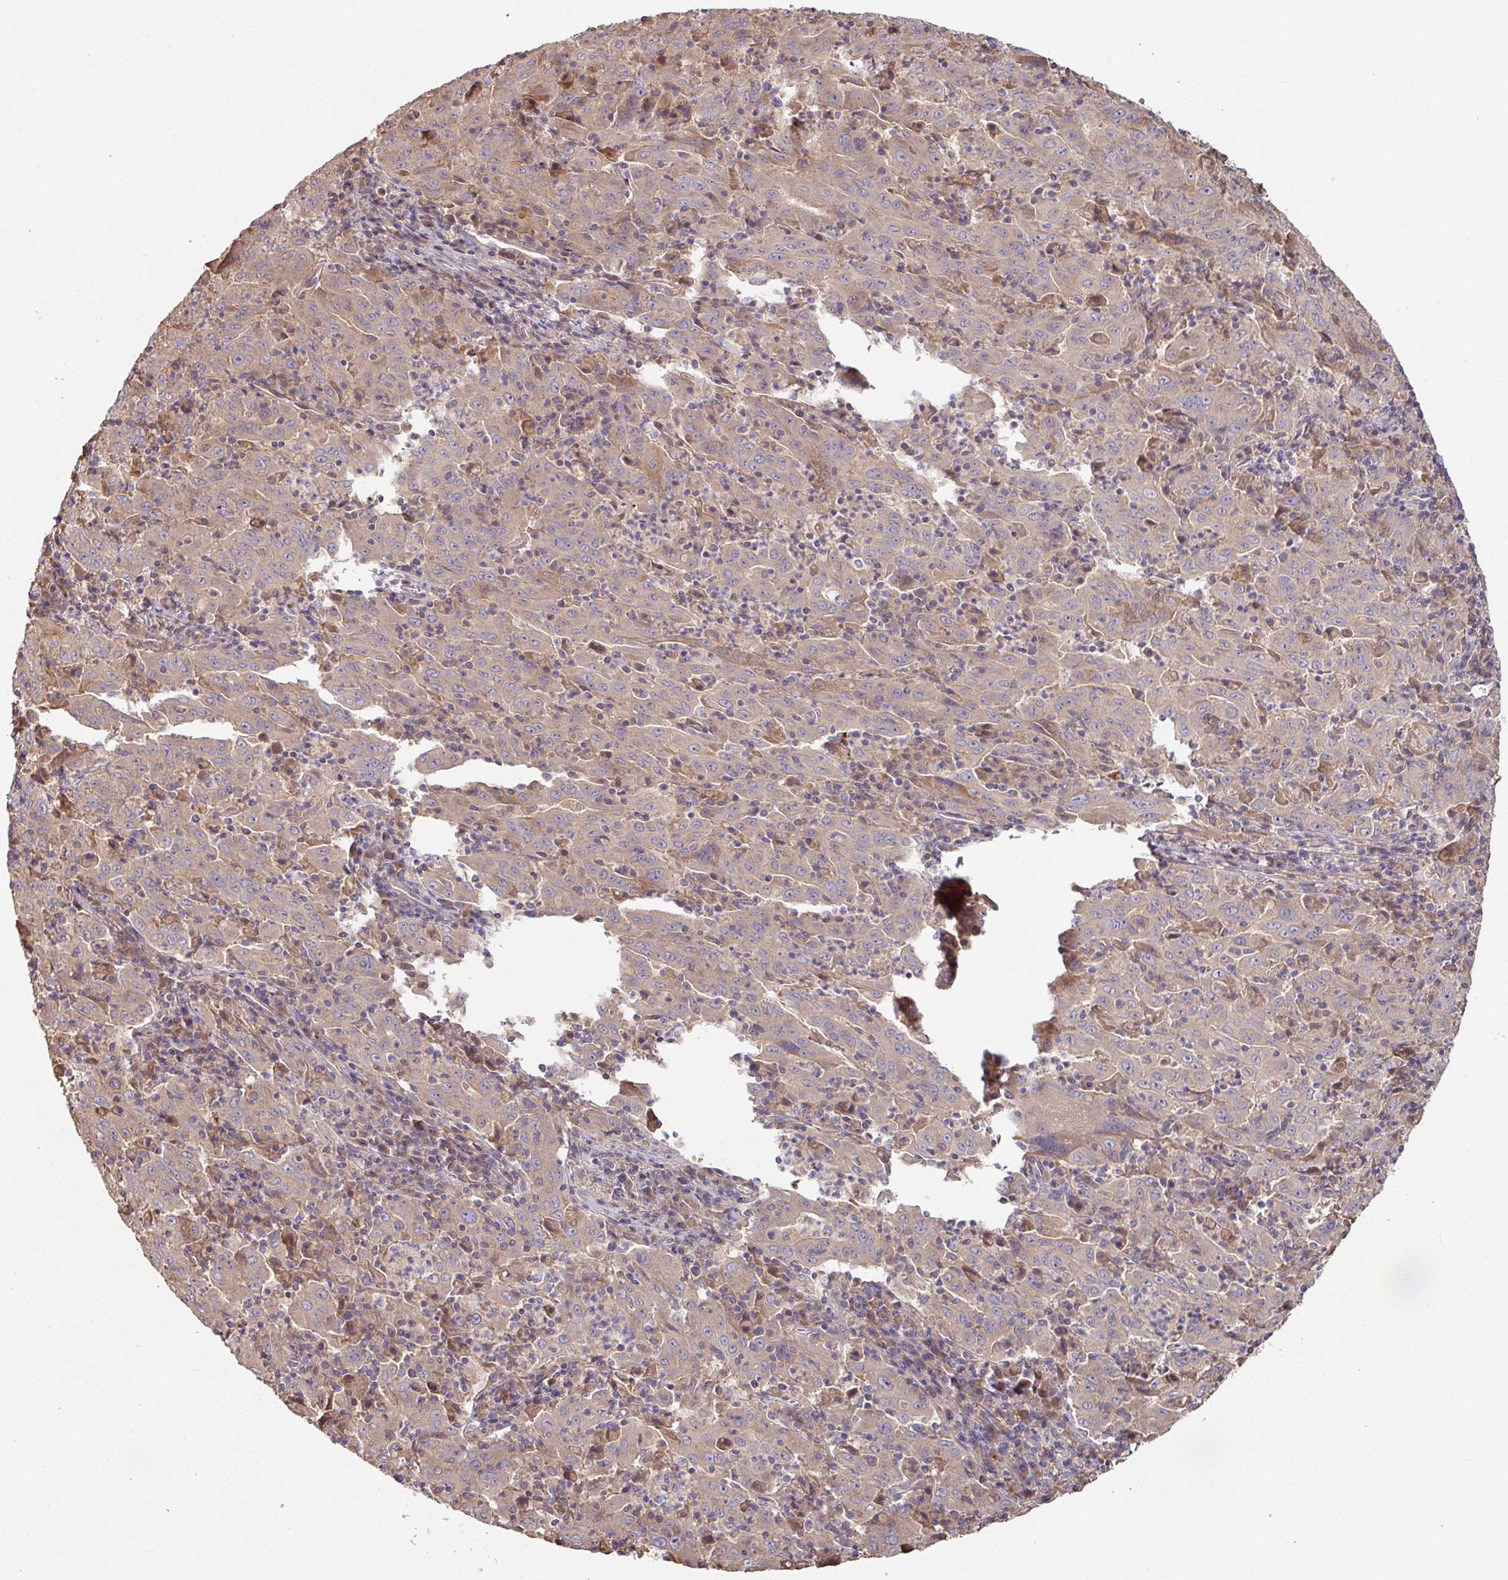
{"staining": {"intensity": "weak", "quantity": "<25%", "location": "cytoplasmic/membranous"}, "tissue": "pancreatic cancer", "cell_type": "Tumor cells", "image_type": "cancer", "snomed": [{"axis": "morphology", "description": "Adenocarcinoma, NOS"}, {"axis": "topography", "description": "Pancreas"}], "caption": "Image shows no protein positivity in tumor cells of pancreatic cancer tissue.", "gene": "SIK1", "patient": {"sex": "male", "age": 63}}